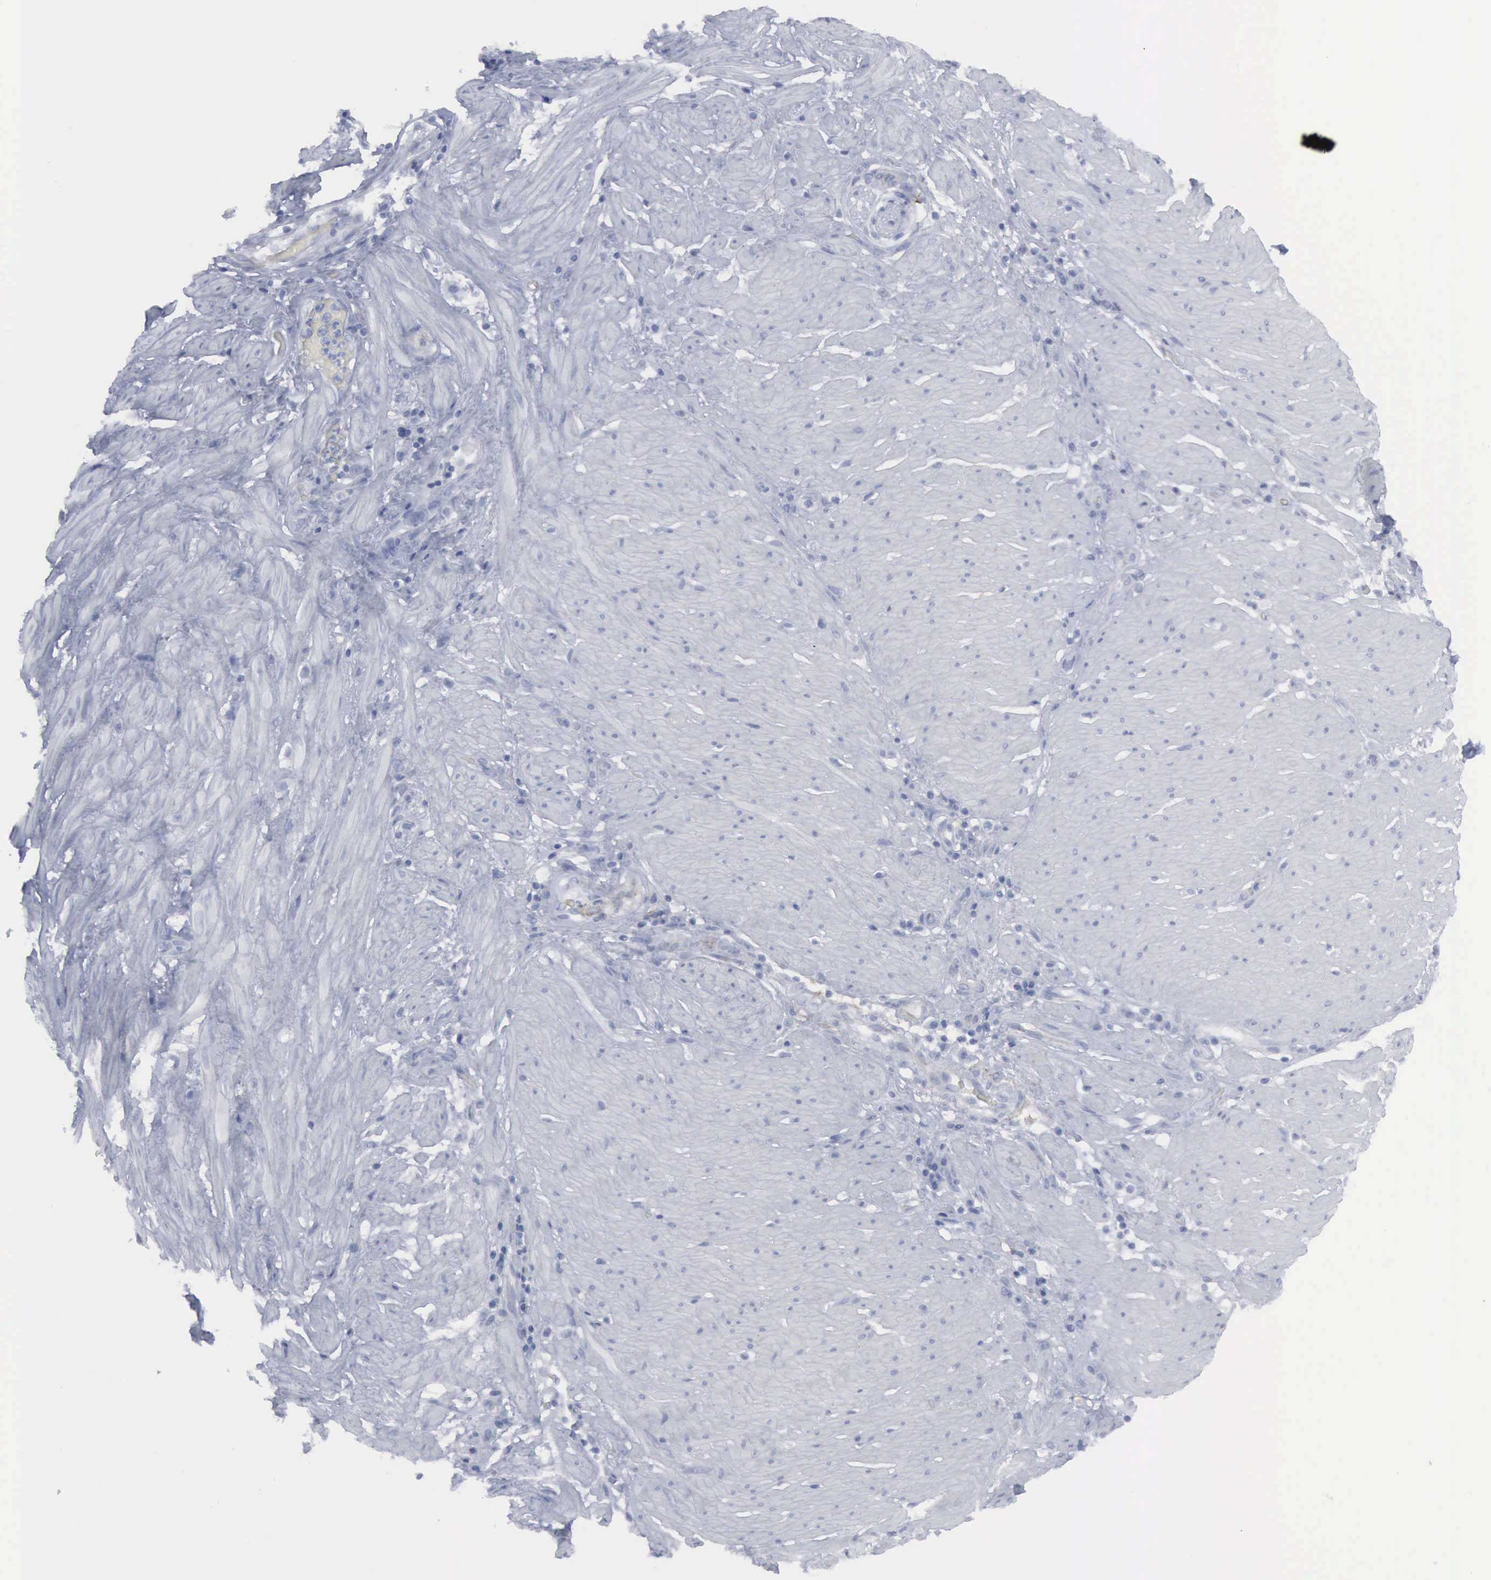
{"staining": {"intensity": "negative", "quantity": "none", "location": "none"}, "tissue": "stomach cancer", "cell_type": "Tumor cells", "image_type": "cancer", "snomed": [{"axis": "morphology", "description": "Adenocarcinoma, NOS"}, {"axis": "topography", "description": "Stomach, lower"}], "caption": "Tumor cells are negative for protein expression in human stomach cancer. Nuclei are stained in blue.", "gene": "VCAM1", "patient": {"sex": "male", "age": 88}}